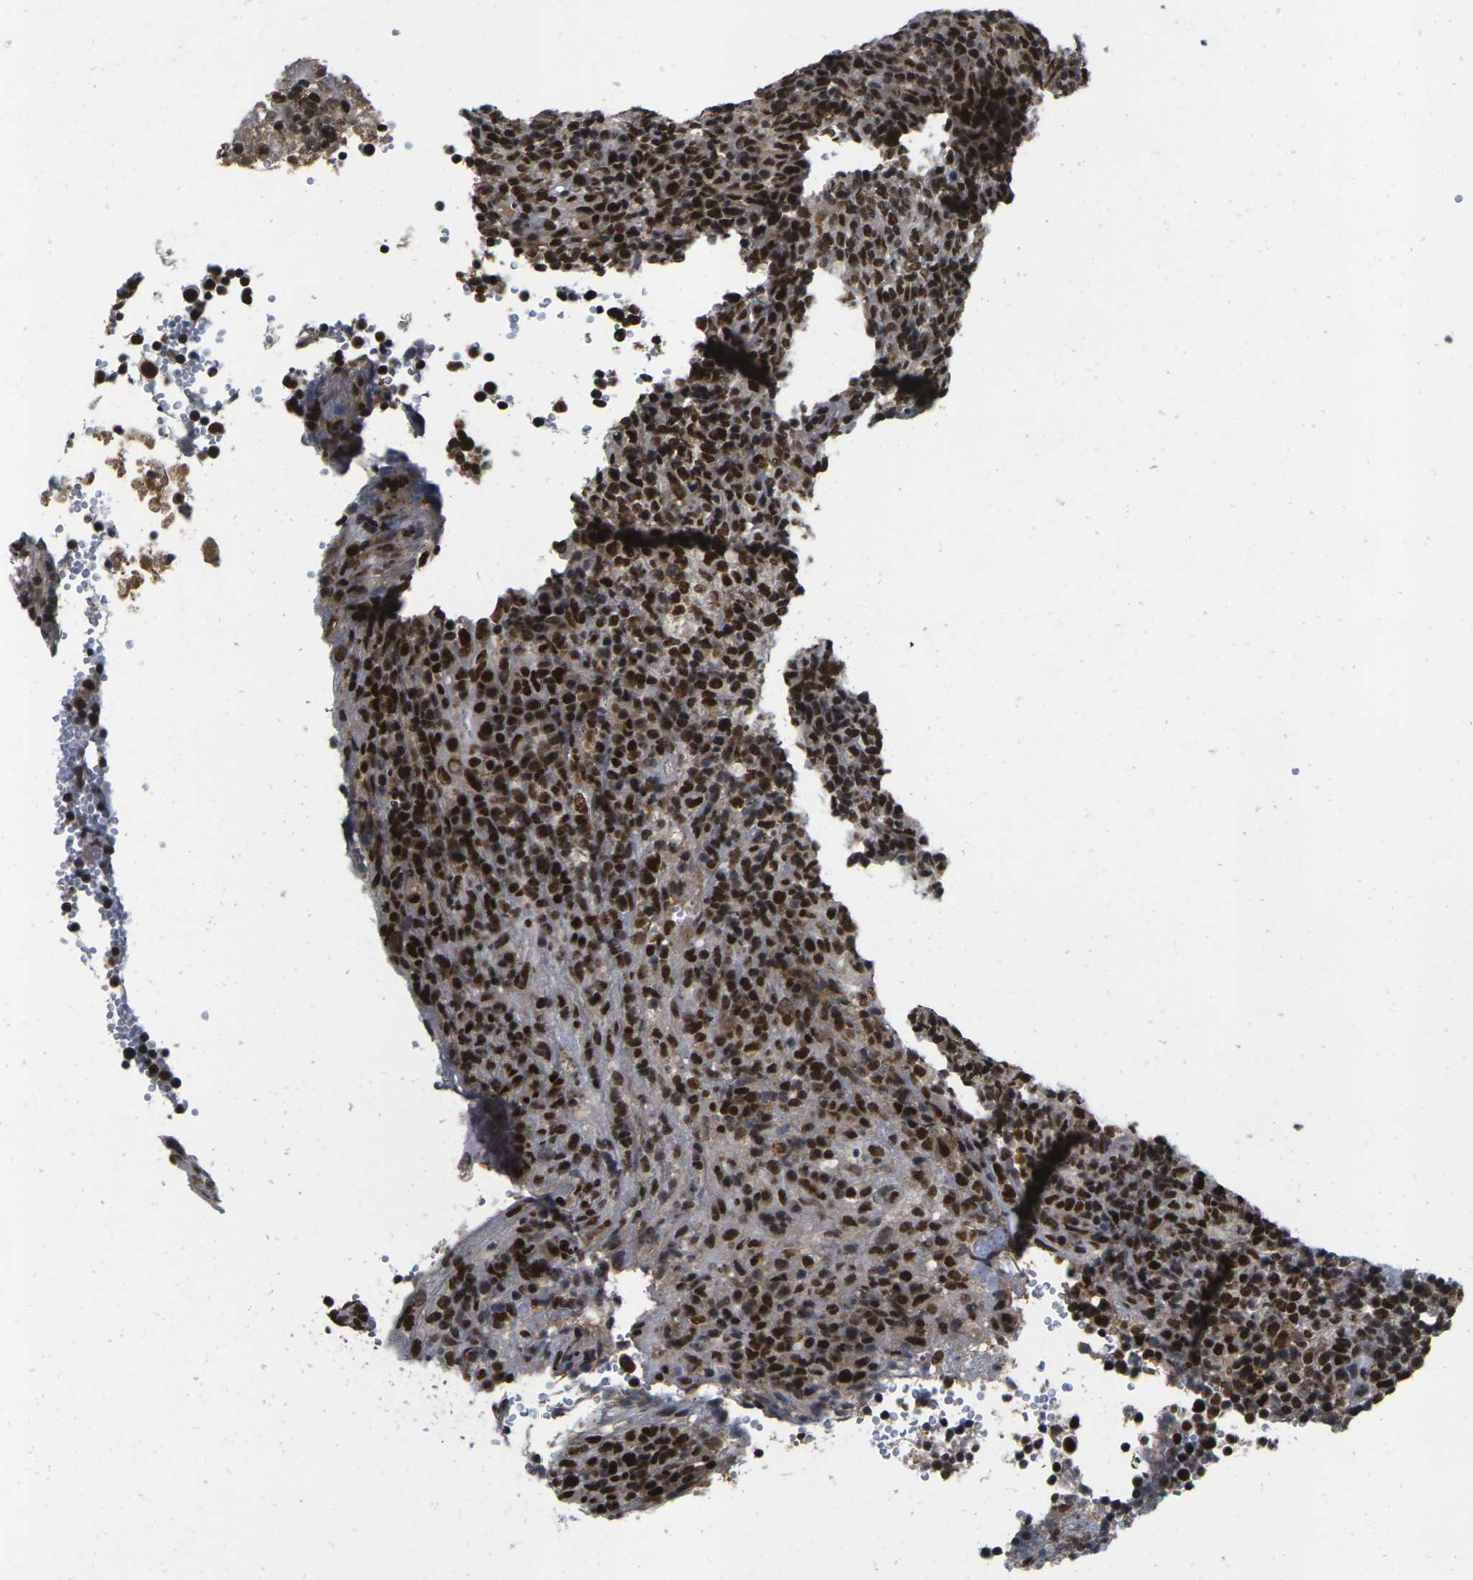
{"staining": {"intensity": "strong", "quantity": ">75%", "location": "nuclear"}, "tissue": "lymphoma", "cell_type": "Tumor cells", "image_type": "cancer", "snomed": [{"axis": "morphology", "description": "Malignant lymphoma, non-Hodgkin's type, High grade"}, {"axis": "topography", "description": "Lymph node"}], "caption": "Immunohistochemistry (DAB) staining of lymphoma displays strong nuclear protein staining in about >75% of tumor cells.", "gene": "GTF2E1", "patient": {"sex": "female", "age": 76}}